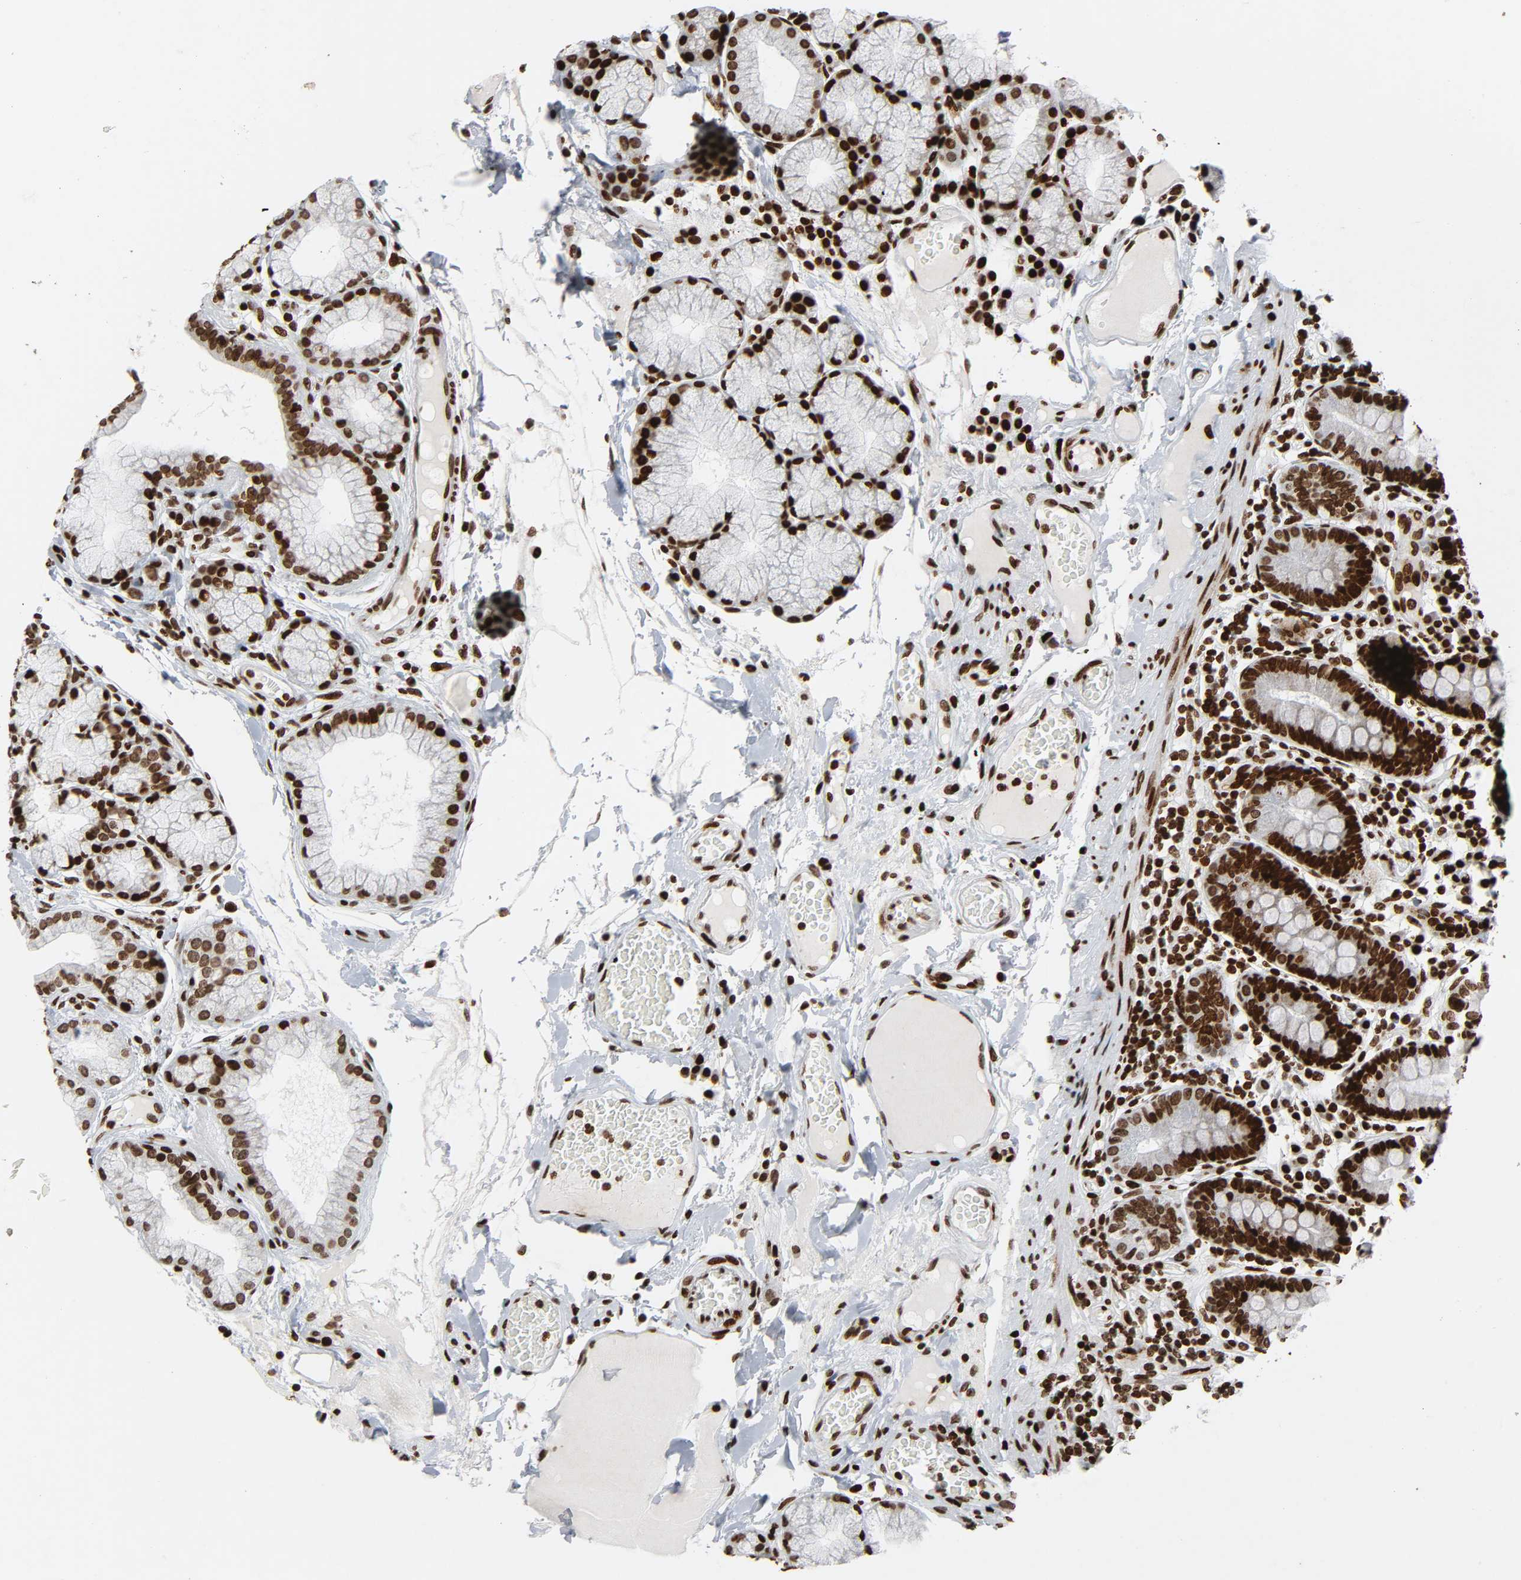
{"staining": {"intensity": "moderate", "quantity": ">75%", "location": "nuclear"}, "tissue": "duodenum", "cell_type": "Glandular cells", "image_type": "normal", "snomed": [{"axis": "morphology", "description": "Normal tissue, NOS"}, {"axis": "topography", "description": "Duodenum"}], "caption": "Immunohistochemical staining of unremarkable human duodenum reveals >75% levels of moderate nuclear protein expression in about >75% of glandular cells. (DAB (3,3'-diaminobenzidine) = brown stain, brightfield microscopy at high magnification).", "gene": "RXRA", "patient": {"sex": "male", "age": 50}}